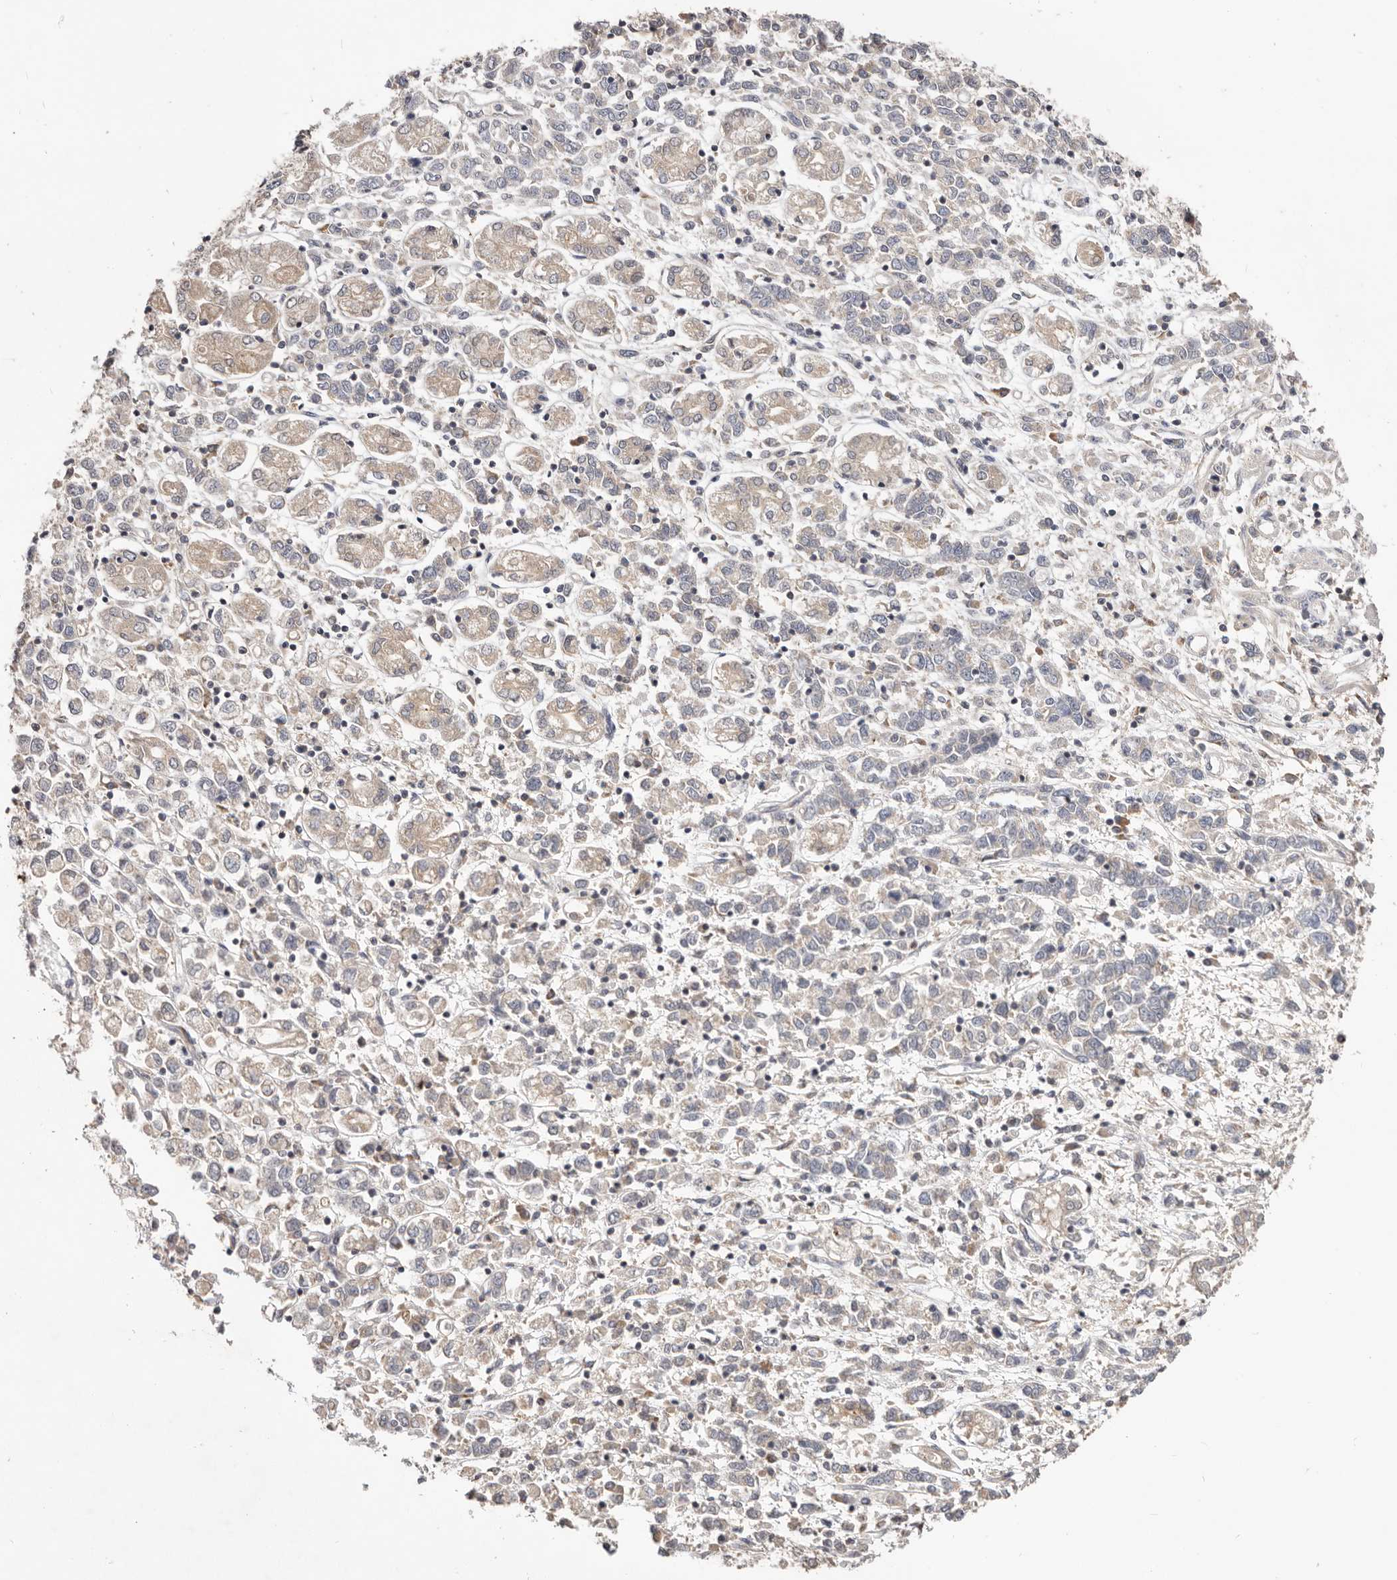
{"staining": {"intensity": "negative", "quantity": "none", "location": "none"}, "tissue": "stomach cancer", "cell_type": "Tumor cells", "image_type": "cancer", "snomed": [{"axis": "morphology", "description": "Adenocarcinoma, NOS"}, {"axis": "topography", "description": "Stomach"}], "caption": "High power microscopy photomicrograph of an immunohistochemistry (IHC) image of stomach cancer, revealing no significant expression in tumor cells.", "gene": "LRP6", "patient": {"sex": "female", "age": 76}}